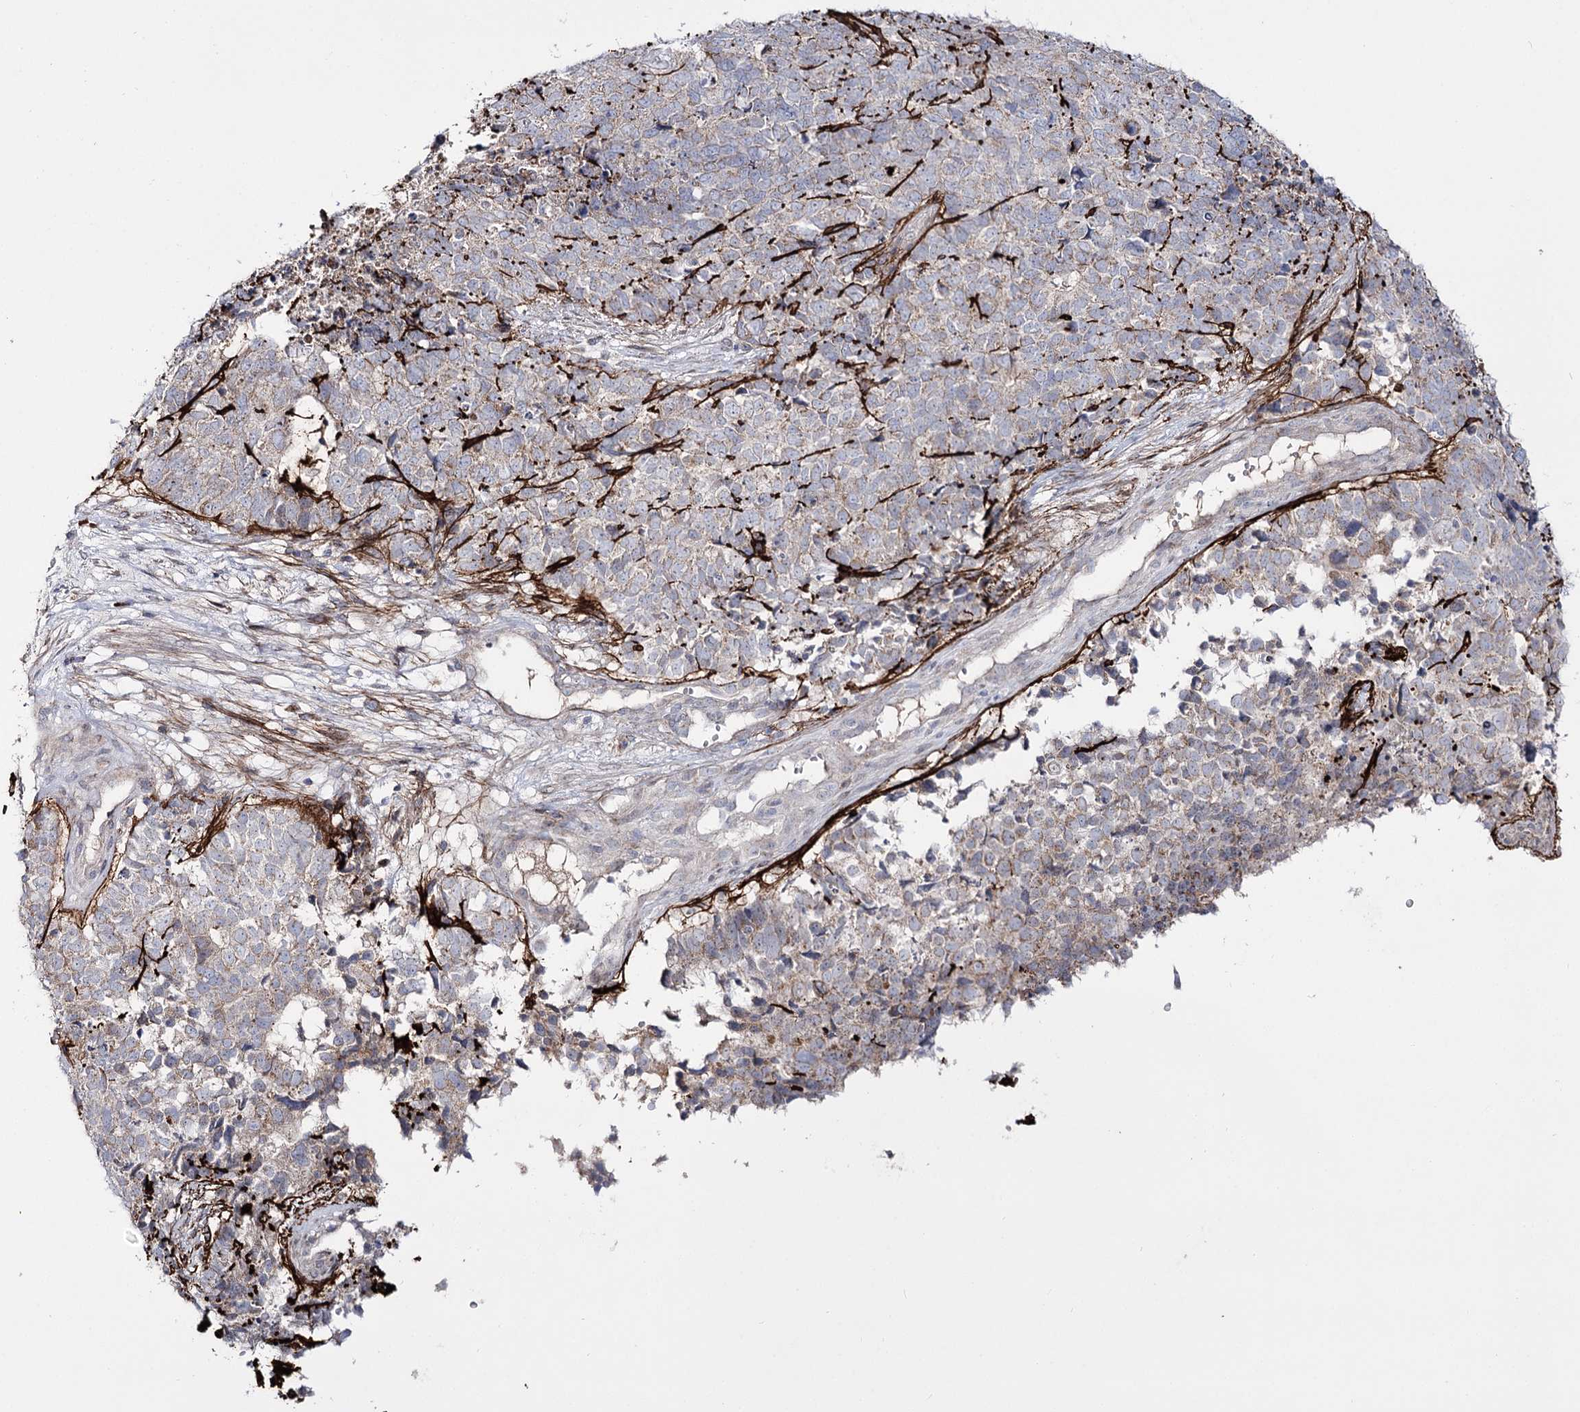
{"staining": {"intensity": "weak", "quantity": "<25%", "location": "cytoplasmic/membranous"}, "tissue": "cervical cancer", "cell_type": "Tumor cells", "image_type": "cancer", "snomed": [{"axis": "morphology", "description": "Squamous cell carcinoma, NOS"}, {"axis": "topography", "description": "Cervix"}], "caption": "Immunohistochemistry (IHC) photomicrograph of neoplastic tissue: human squamous cell carcinoma (cervical) stained with DAB (3,3'-diaminobenzidine) shows no significant protein positivity in tumor cells.", "gene": "C11orf80", "patient": {"sex": "female", "age": 63}}